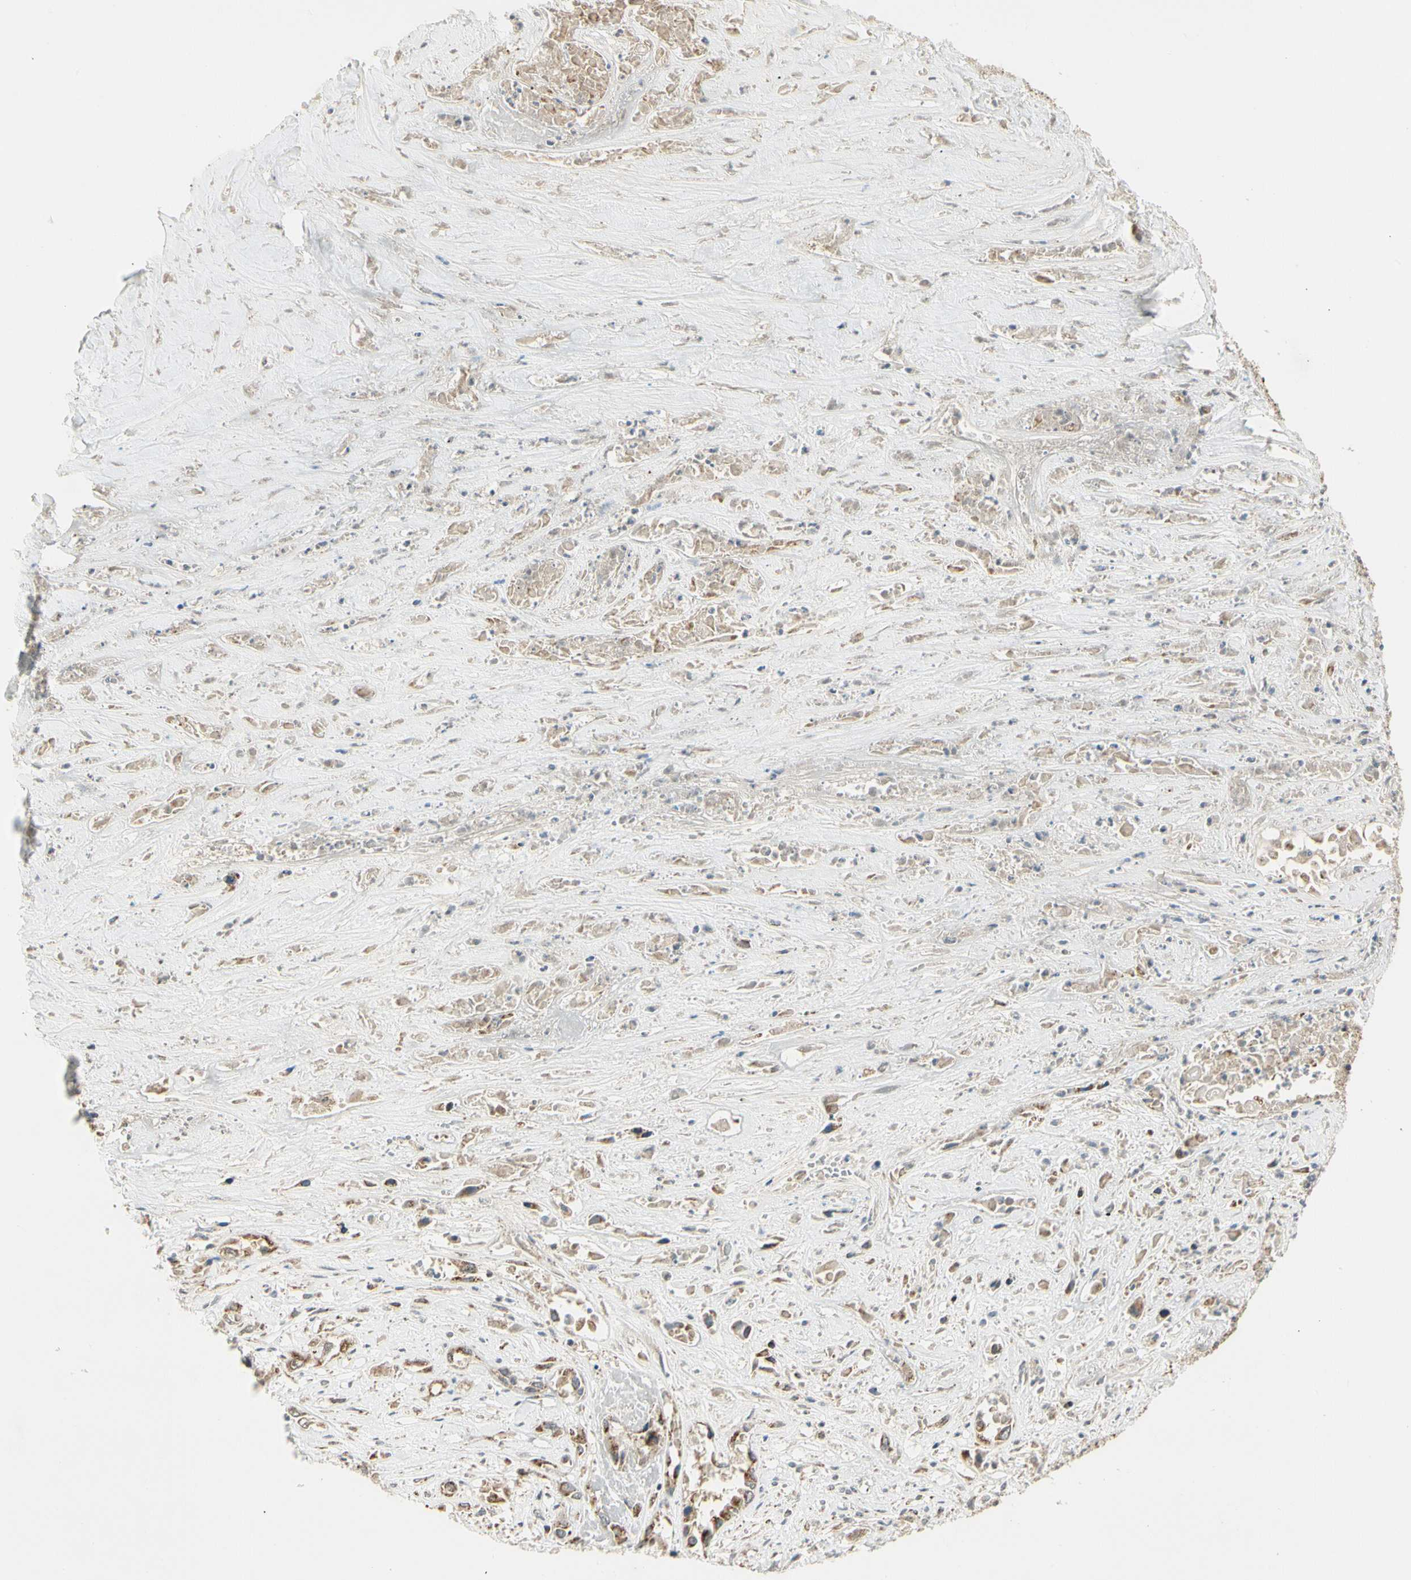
{"staining": {"intensity": "moderate", "quantity": ">75%", "location": "cytoplasmic/membranous"}, "tissue": "lung cancer", "cell_type": "Tumor cells", "image_type": "cancer", "snomed": [{"axis": "morphology", "description": "Squamous cell carcinoma, NOS"}, {"axis": "topography", "description": "Lung"}], "caption": "This is an image of immunohistochemistry staining of squamous cell carcinoma (lung), which shows moderate staining in the cytoplasmic/membranous of tumor cells.", "gene": "KHDC4", "patient": {"sex": "male", "age": 71}}